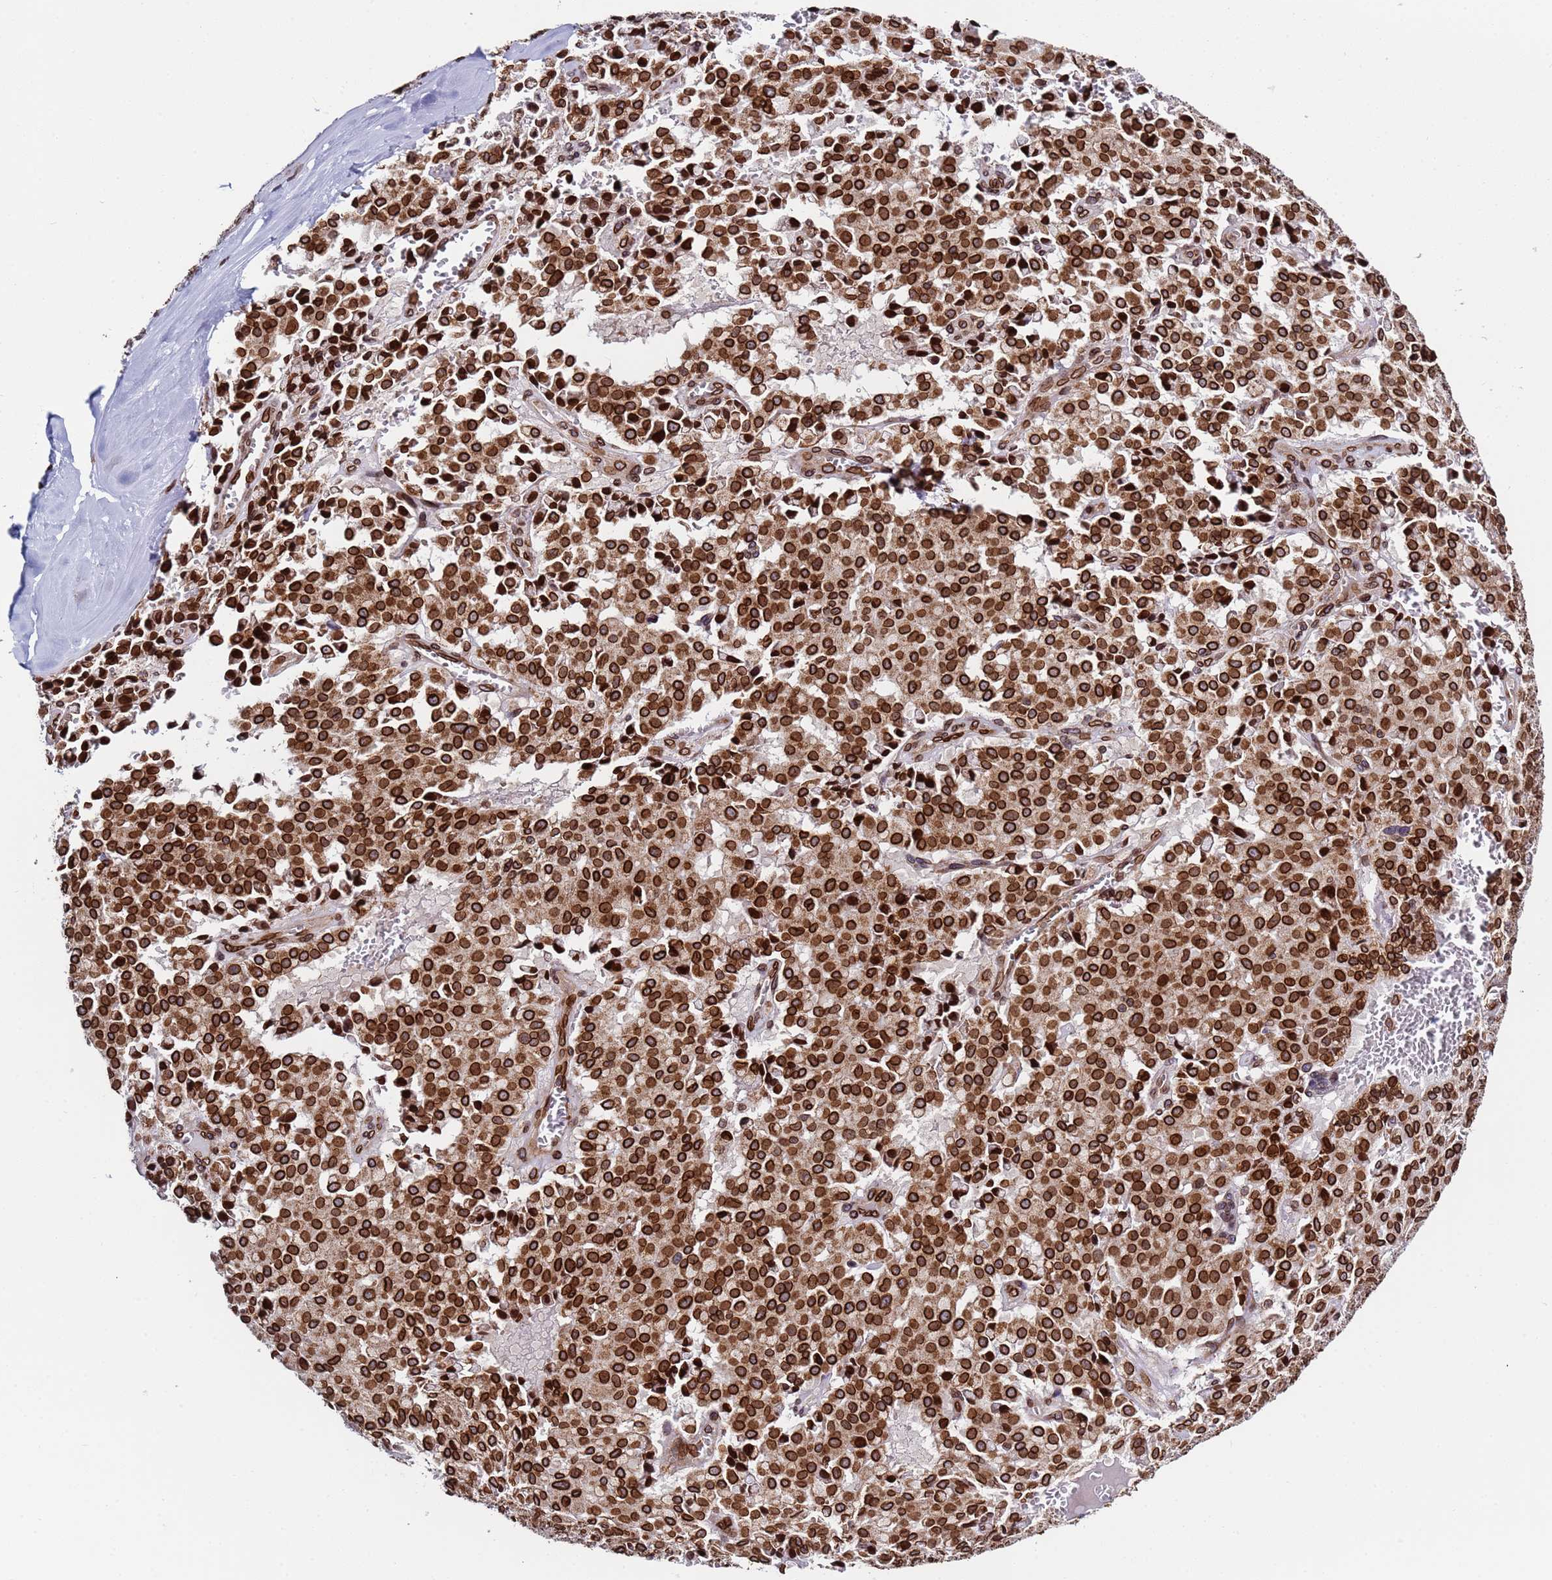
{"staining": {"intensity": "strong", "quantity": ">75%", "location": "cytoplasmic/membranous,nuclear"}, "tissue": "pancreatic cancer", "cell_type": "Tumor cells", "image_type": "cancer", "snomed": [{"axis": "morphology", "description": "Adenocarcinoma, NOS"}, {"axis": "topography", "description": "Pancreas"}], "caption": "Immunohistochemical staining of adenocarcinoma (pancreatic) exhibits high levels of strong cytoplasmic/membranous and nuclear staining in about >75% of tumor cells.", "gene": "TOR1AIP1", "patient": {"sex": "male", "age": 65}}